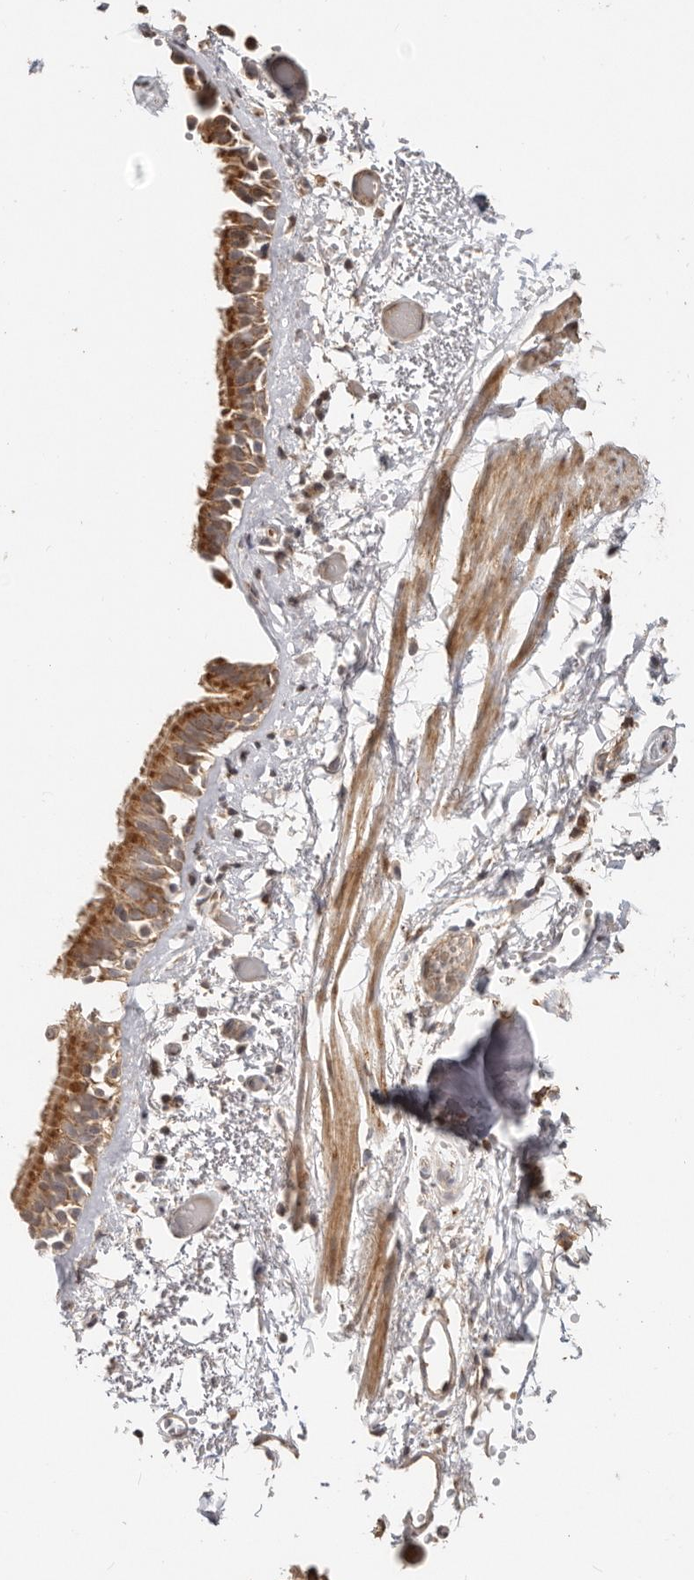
{"staining": {"intensity": "strong", "quantity": ">75%", "location": "cytoplasmic/membranous"}, "tissue": "bronchus", "cell_type": "Respiratory epithelial cells", "image_type": "normal", "snomed": [{"axis": "morphology", "description": "Normal tissue, NOS"}, {"axis": "topography", "description": "Bronchus"}, {"axis": "topography", "description": "Lung"}], "caption": "DAB (3,3'-diaminobenzidine) immunohistochemical staining of benign bronchus demonstrates strong cytoplasmic/membranous protein staining in approximately >75% of respiratory epithelial cells.", "gene": "NDUFB11", "patient": {"sex": "male", "age": 56}}